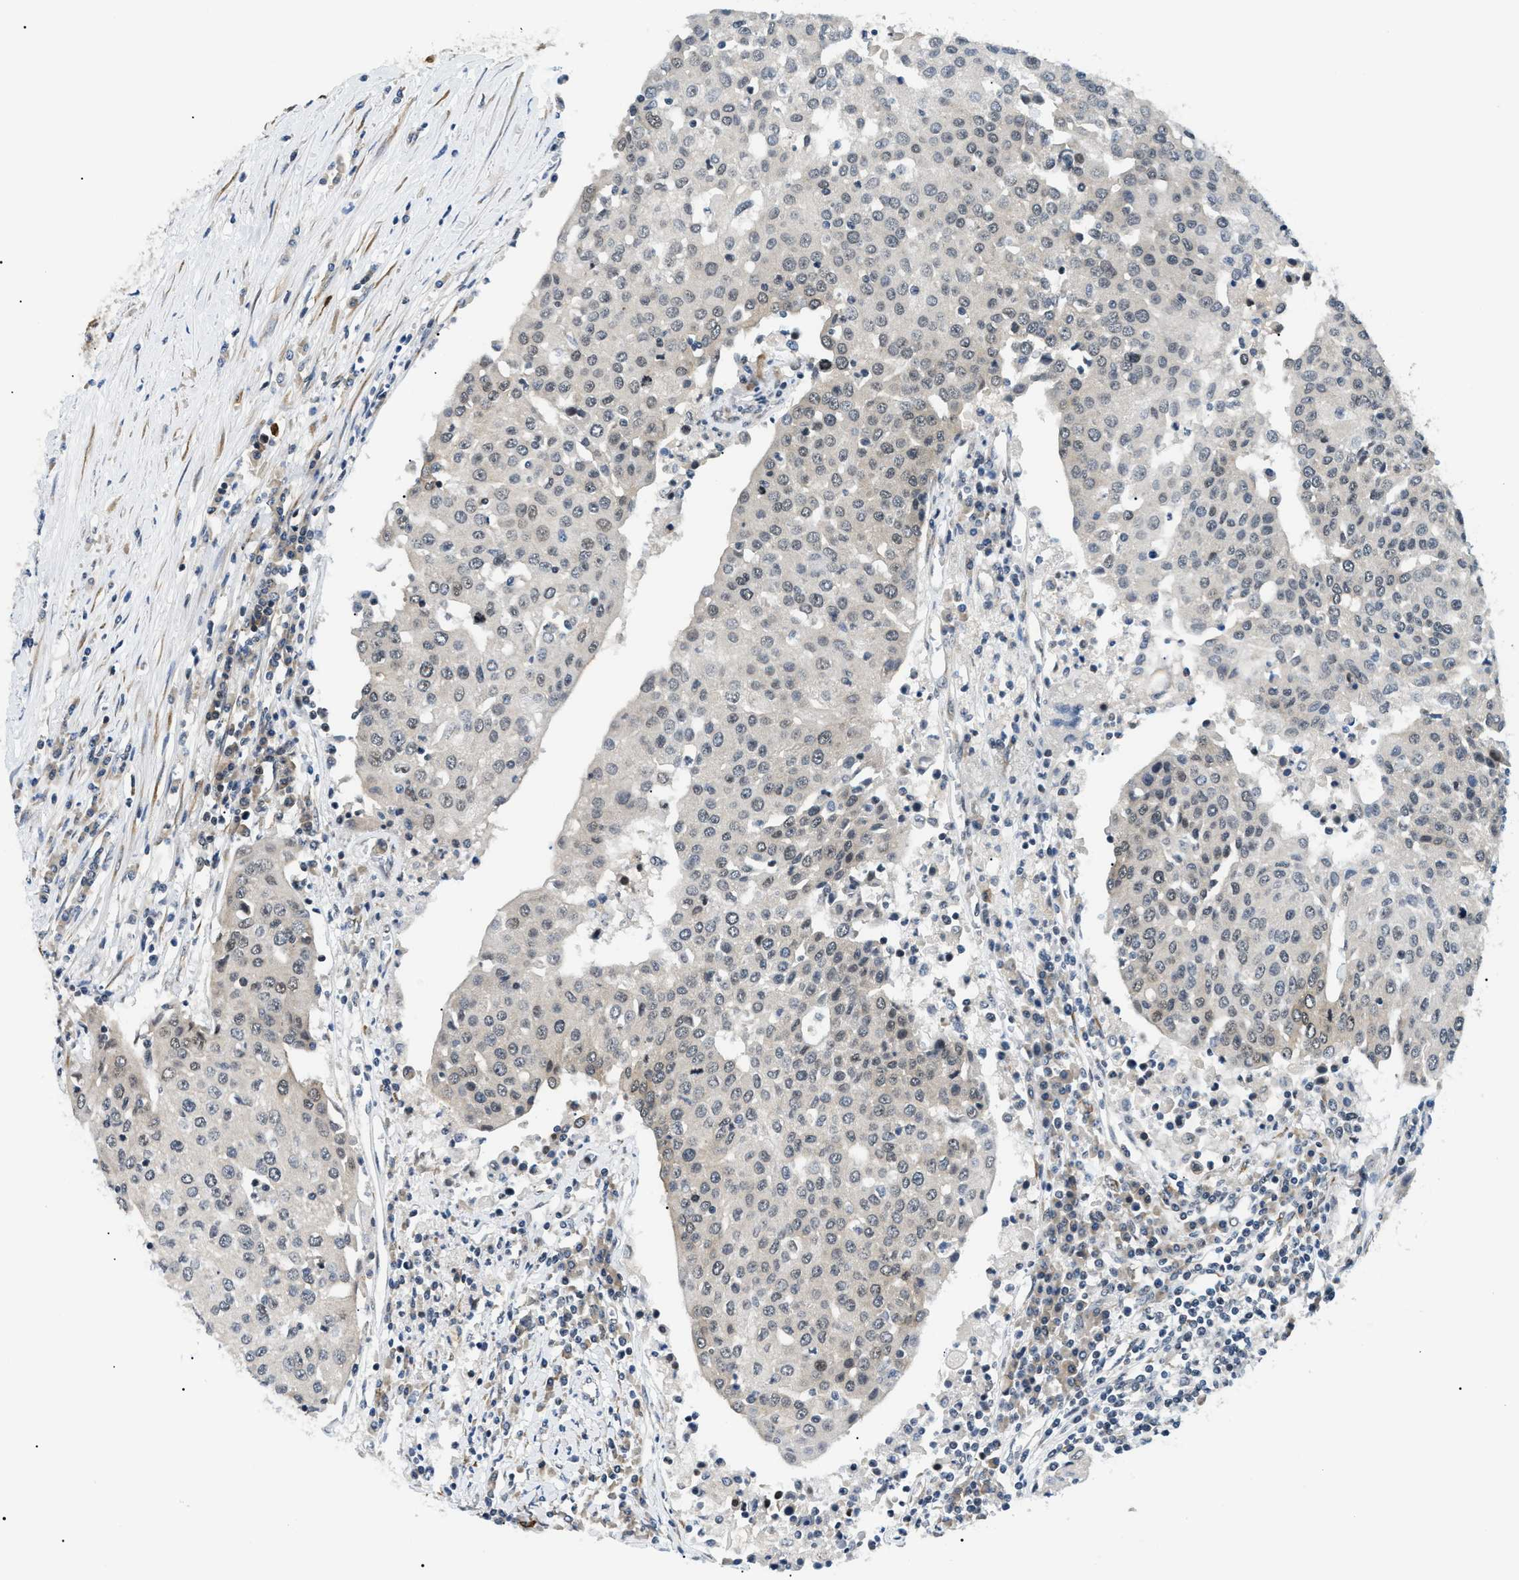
{"staining": {"intensity": "moderate", "quantity": "25%-75%", "location": "nuclear"}, "tissue": "urothelial cancer", "cell_type": "Tumor cells", "image_type": "cancer", "snomed": [{"axis": "morphology", "description": "Urothelial carcinoma, High grade"}, {"axis": "topography", "description": "Urinary bladder"}], "caption": "High-power microscopy captured an immunohistochemistry (IHC) histopathology image of urothelial carcinoma (high-grade), revealing moderate nuclear staining in about 25%-75% of tumor cells.", "gene": "CWC25", "patient": {"sex": "female", "age": 85}}